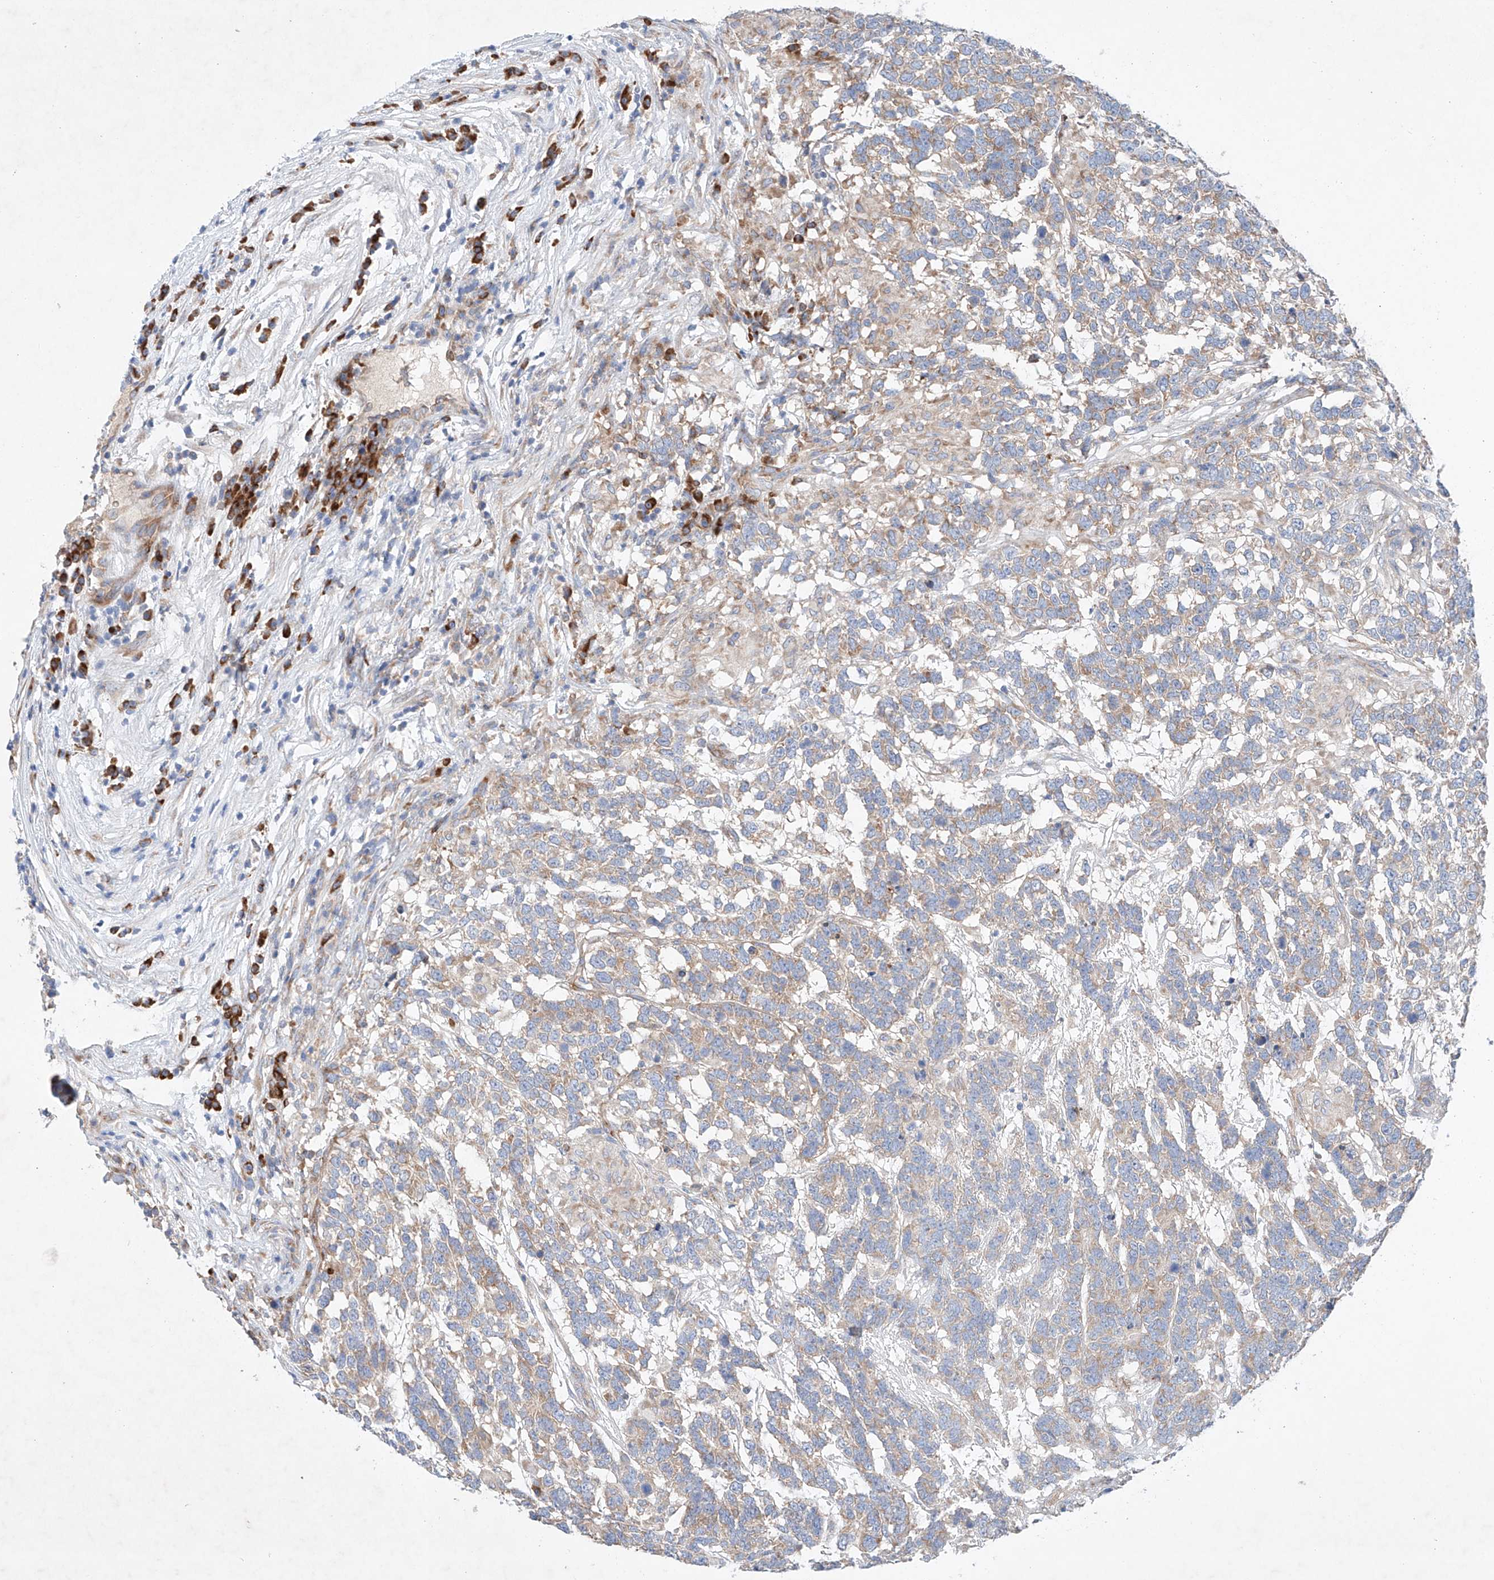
{"staining": {"intensity": "moderate", "quantity": "25%-75%", "location": "cytoplasmic/membranous"}, "tissue": "testis cancer", "cell_type": "Tumor cells", "image_type": "cancer", "snomed": [{"axis": "morphology", "description": "Carcinoma, Embryonal, NOS"}, {"axis": "topography", "description": "Testis"}], "caption": "Protein staining by immunohistochemistry reveals moderate cytoplasmic/membranous staining in approximately 25%-75% of tumor cells in testis cancer (embryonal carcinoma).", "gene": "FASTK", "patient": {"sex": "male", "age": 26}}